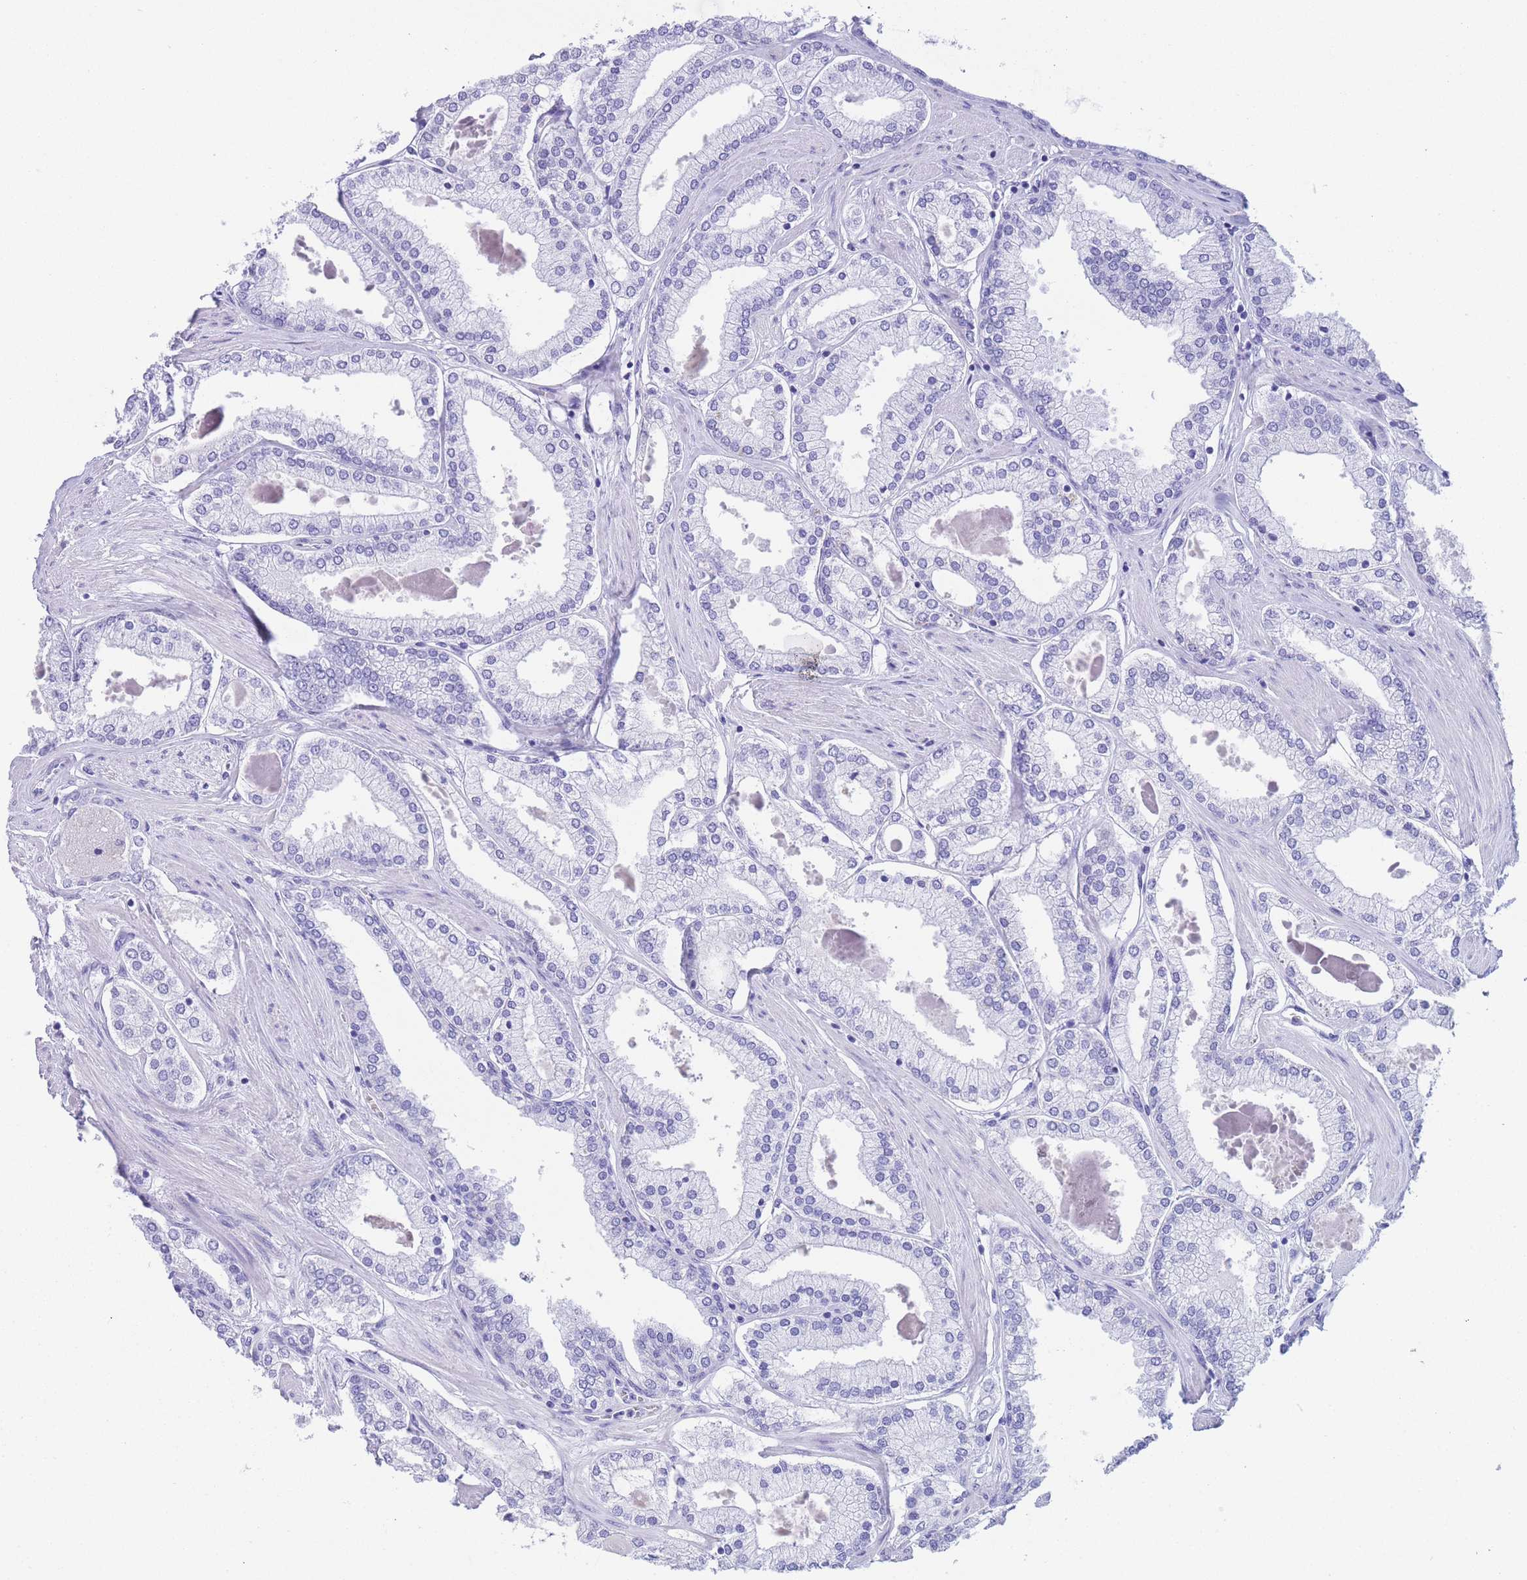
{"staining": {"intensity": "negative", "quantity": "none", "location": "none"}, "tissue": "prostate cancer", "cell_type": "Tumor cells", "image_type": "cancer", "snomed": [{"axis": "morphology", "description": "Adenocarcinoma, Low grade"}, {"axis": "topography", "description": "Prostate"}], "caption": "Tumor cells are negative for brown protein staining in prostate cancer.", "gene": "SLCO1B3", "patient": {"sex": "male", "age": 42}}